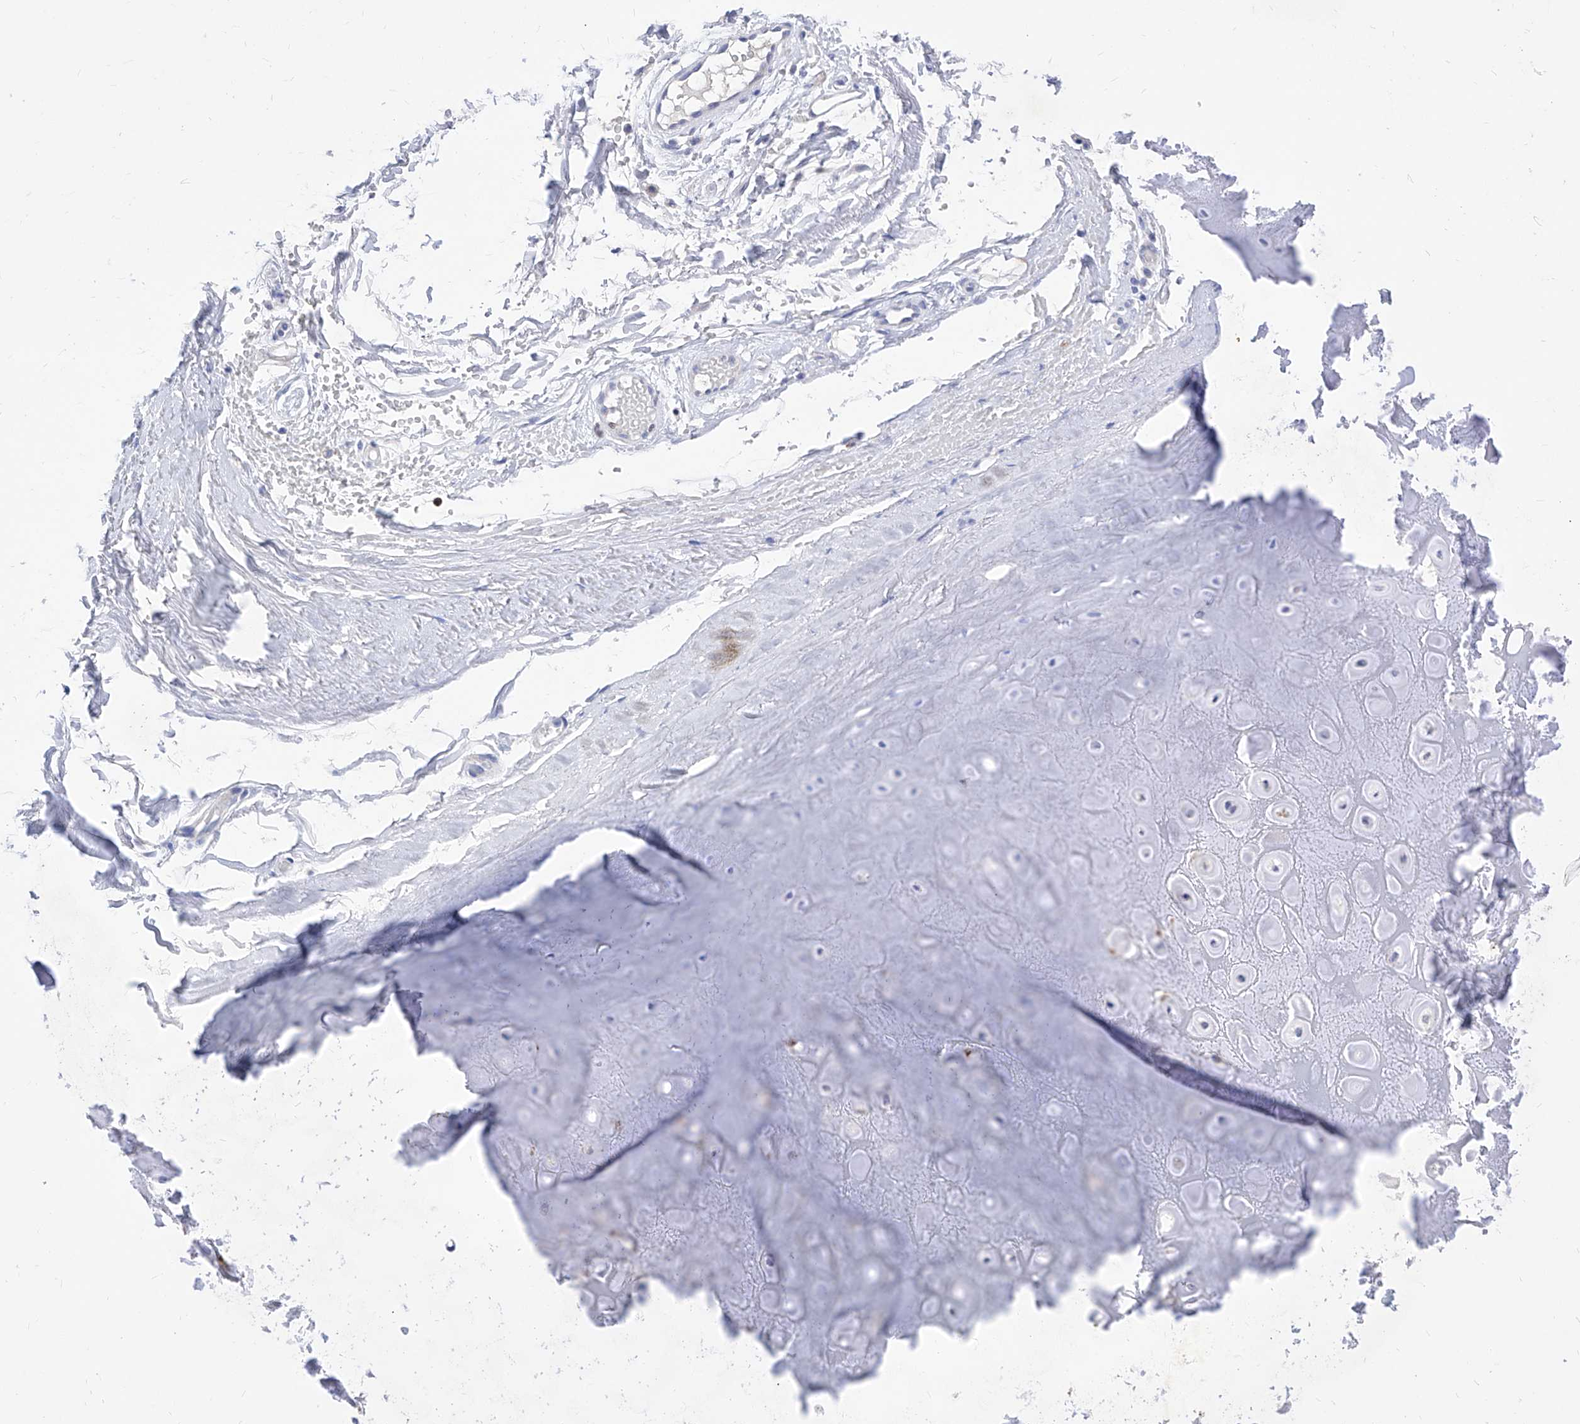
{"staining": {"intensity": "negative", "quantity": "none", "location": "none"}, "tissue": "adipose tissue", "cell_type": "Adipocytes", "image_type": "normal", "snomed": [{"axis": "morphology", "description": "Normal tissue, NOS"}, {"axis": "morphology", "description": "Basal cell carcinoma"}, {"axis": "topography", "description": "Skin"}], "caption": "Immunohistochemistry (IHC) of benign adipose tissue shows no positivity in adipocytes. The staining is performed using DAB (3,3'-diaminobenzidine) brown chromogen with nuclei counter-stained in using hematoxylin.", "gene": "VAX1", "patient": {"sex": "female", "age": 89}}